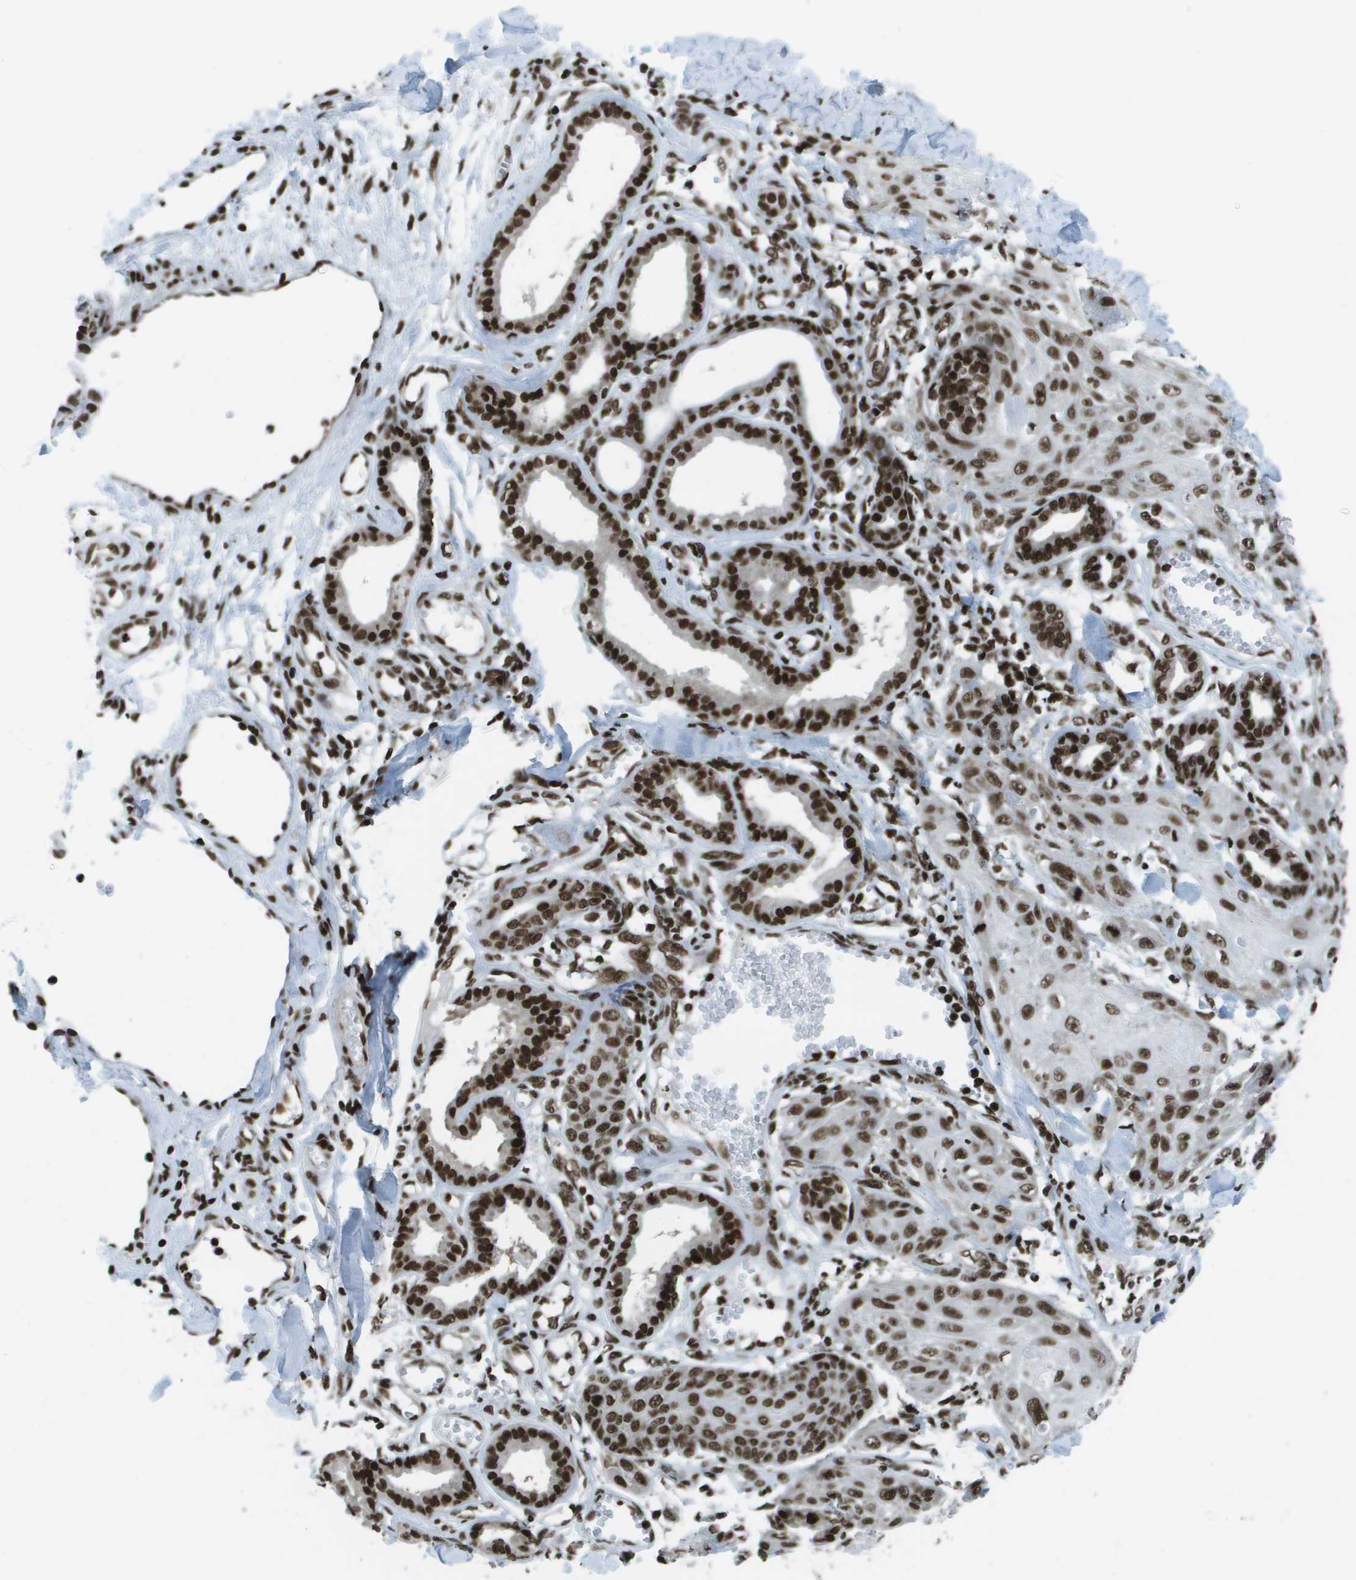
{"staining": {"intensity": "strong", "quantity": ">75%", "location": "nuclear"}, "tissue": "skin cancer", "cell_type": "Tumor cells", "image_type": "cancer", "snomed": [{"axis": "morphology", "description": "Squamous cell carcinoma, NOS"}, {"axis": "topography", "description": "Skin"}], "caption": "Protein expression analysis of human skin cancer (squamous cell carcinoma) reveals strong nuclear positivity in approximately >75% of tumor cells. (IHC, brightfield microscopy, high magnification).", "gene": "GLYR1", "patient": {"sex": "male", "age": 74}}